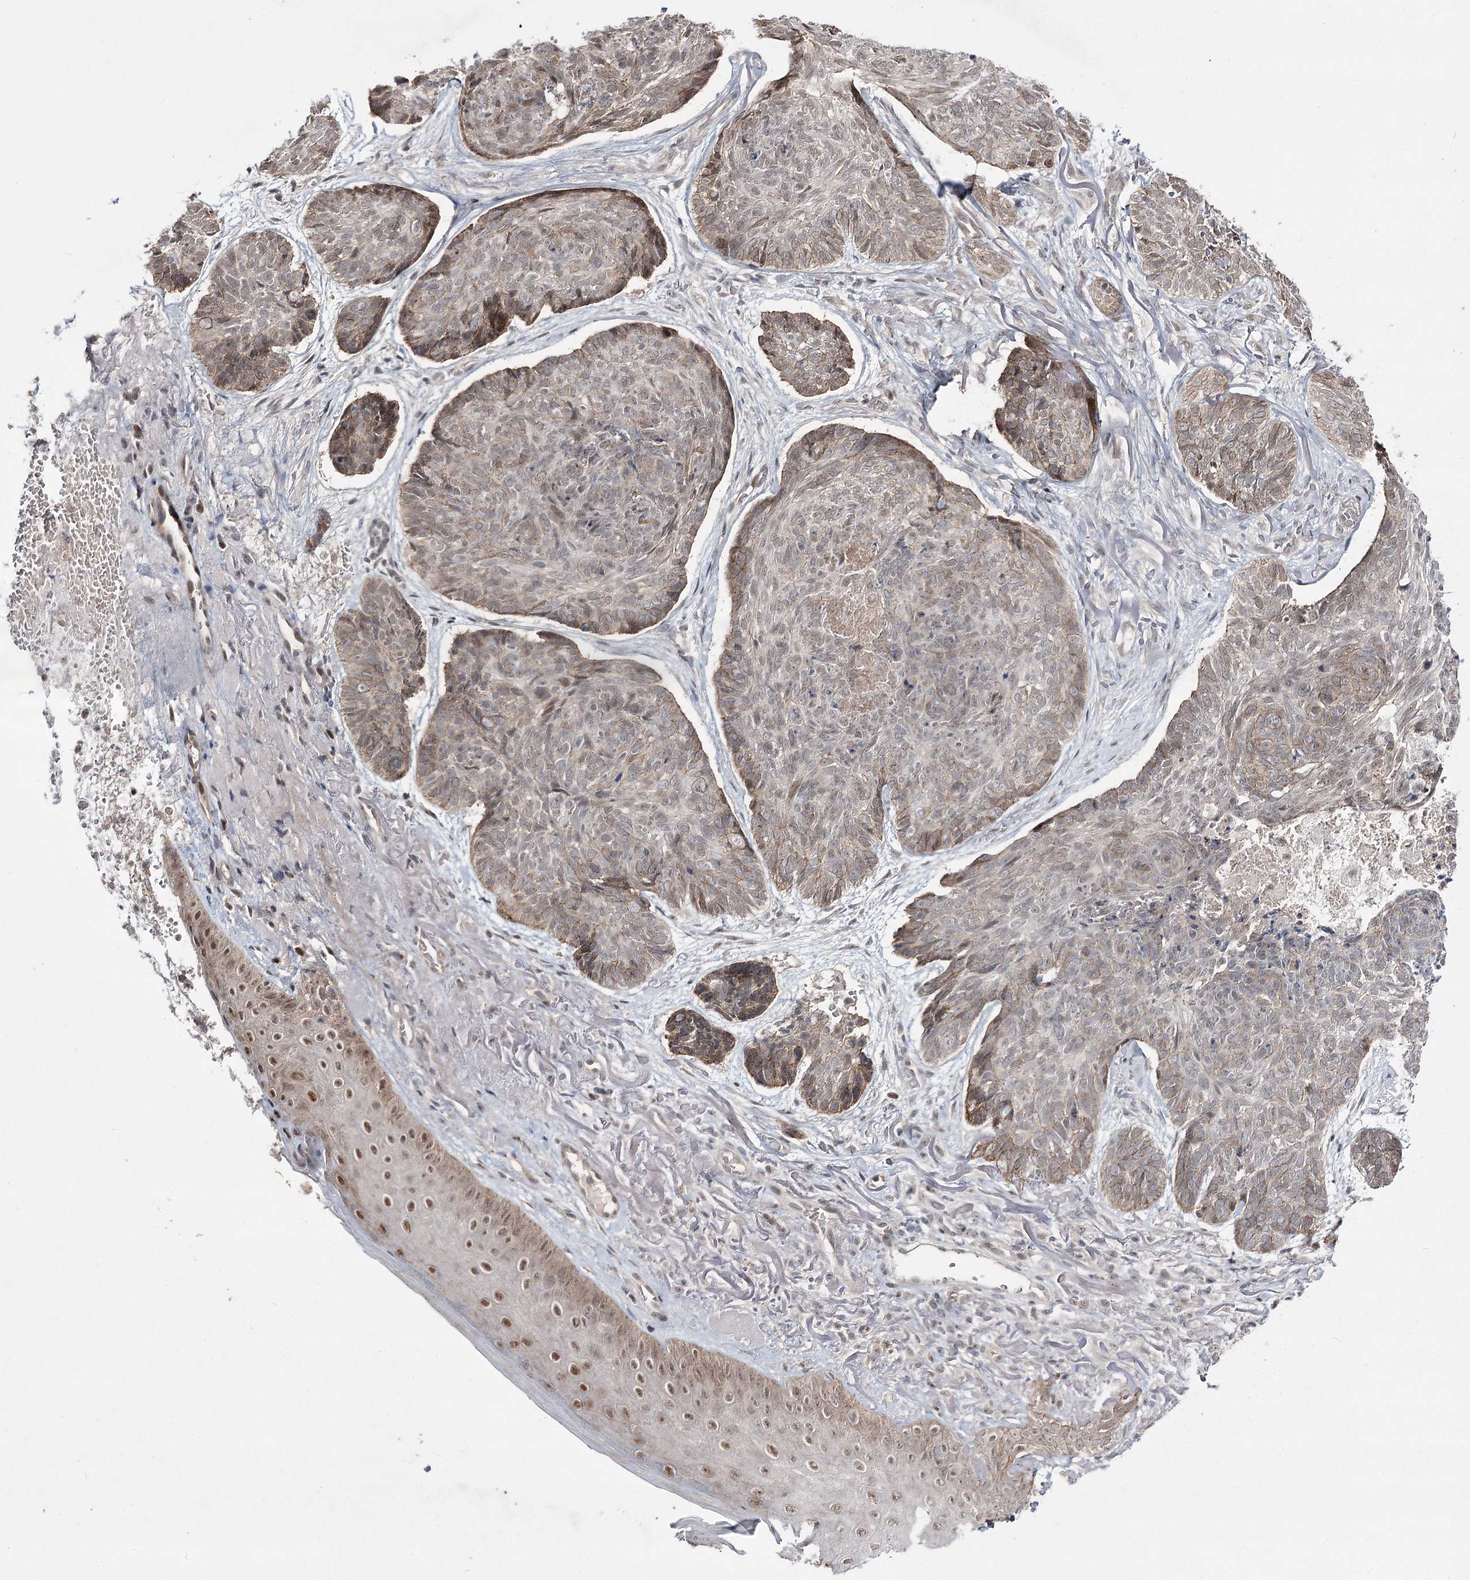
{"staining": {"intensity": "moderate", "quantity": "<25%", "location": "cytoplasmic/membranous,nuclear"}, "tissue": "skin cancer", "cell_type": "Tumor cells", "image_type": "cancer", "snomed": [{"axis": "morphology", "description": "Normal tissue, NOS"}, {"axis": "morphology", "description": "Basal cell carcinoma"}, {"axis": "topography", "description": "Skin"}], "caption": "Protein analysis of skin cancer tissue shows moderate cytoplasmic/membranous and nuclear positivity in approximately <25% of tumor cells.", "gene": "HOXC11", "patient": {"sex": "male", "age": 66}}